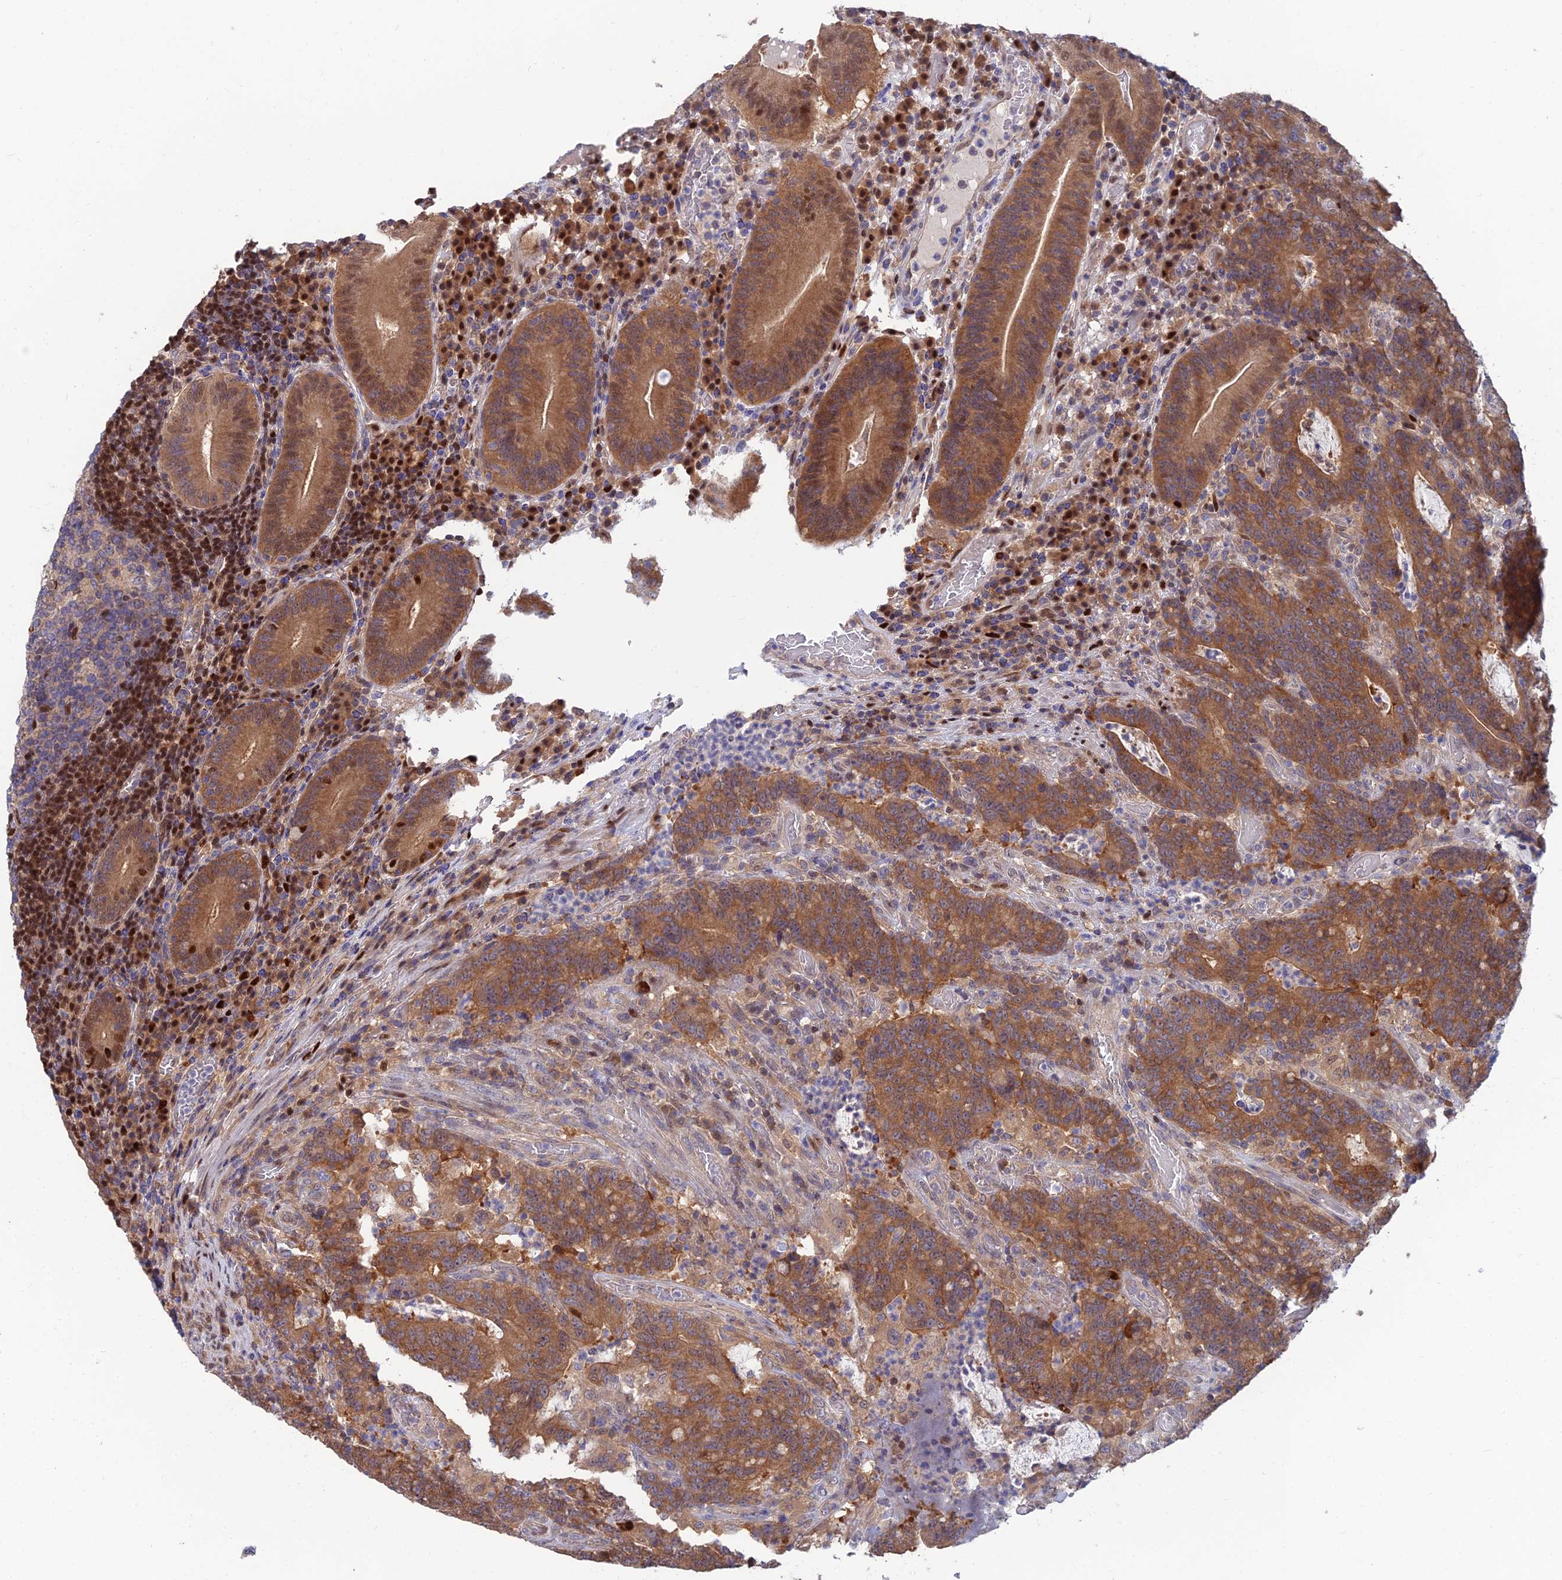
{"staining": {"intensity": "moderate", "quantity": ">75%", "location": "cytoplasmic/membranous,nuclear"}, "tissue": "colorectal cancer", "cell_type": "Tumor cells", "image_type": "cancer", "snomed": [{"axis": "morphology", "description": "Normal tissue, NOS"}, {"axis": "morphology", "description": "Adenocarcinoma, NOS"}, {"axis": "topography", "description": "Colon"}], "caption": "Immunohistochemistry histopathology image of human colorectal cancer stained for a protein (brown), which reveals medium levels of moderate cytoplasmic/membranous and nuclear staining in approximately >75% of tumor cells.", "gene": "DNPEP", "patient": {"sex": "female", "age": 75}}